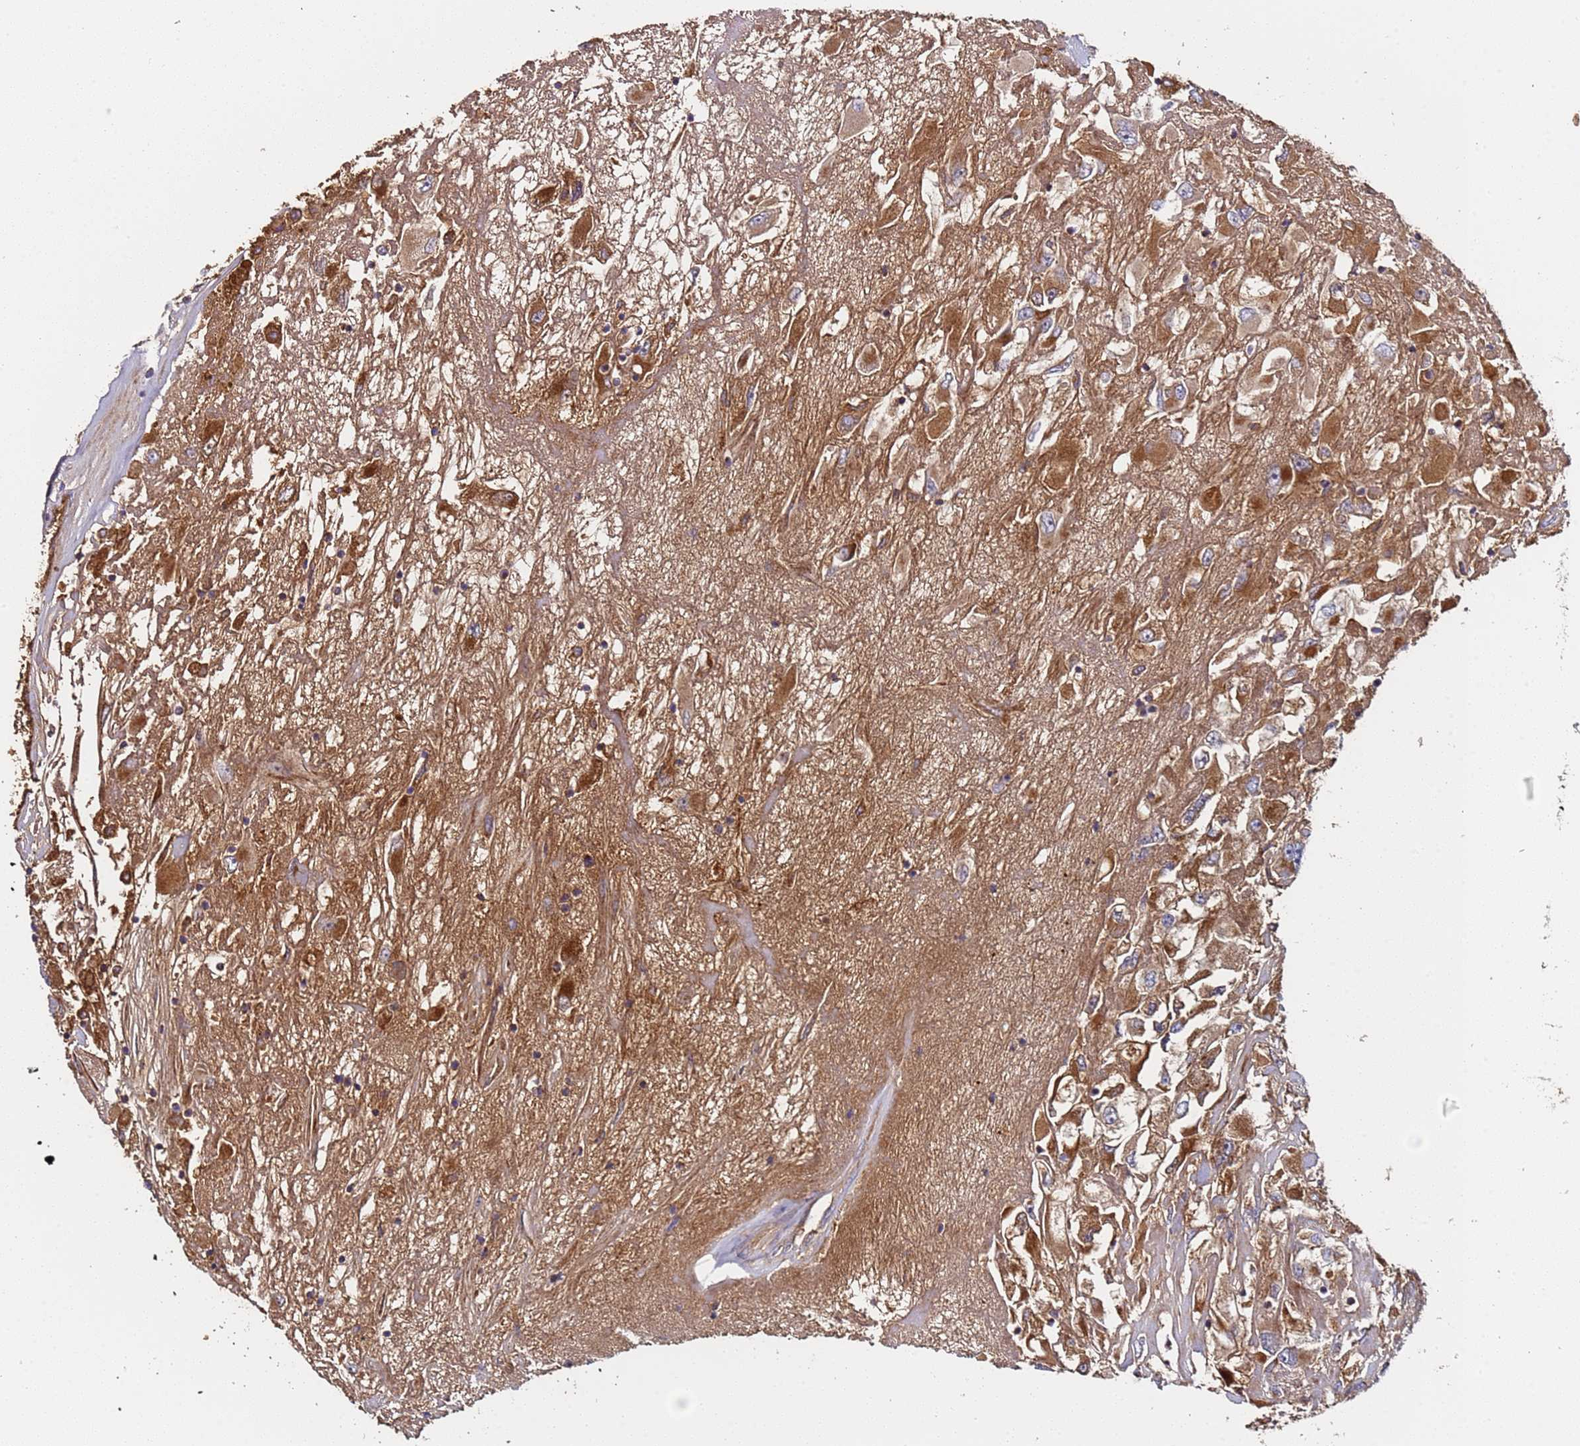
{"staining": {"intensity": "strong", "quantity": ">75%", "location": "cytoplasmic/membranous"}, "tissue": "renal cancer", "cell_type": "Tumor cells", "image_type": "cancer", "snomed": [{"axis": "morphology", "description": "Adenocarcinoma, NOS"}, {"axis": "topography", "description": "Kidney"}], "caption": "Tumor cells reveal high levels of strong cytoplasmic/membranous staining in about >75% of cells in adenocarcinoma (renal).", "gene": "TMEM126A", "patient": {"sex": "female", "age": 52}}